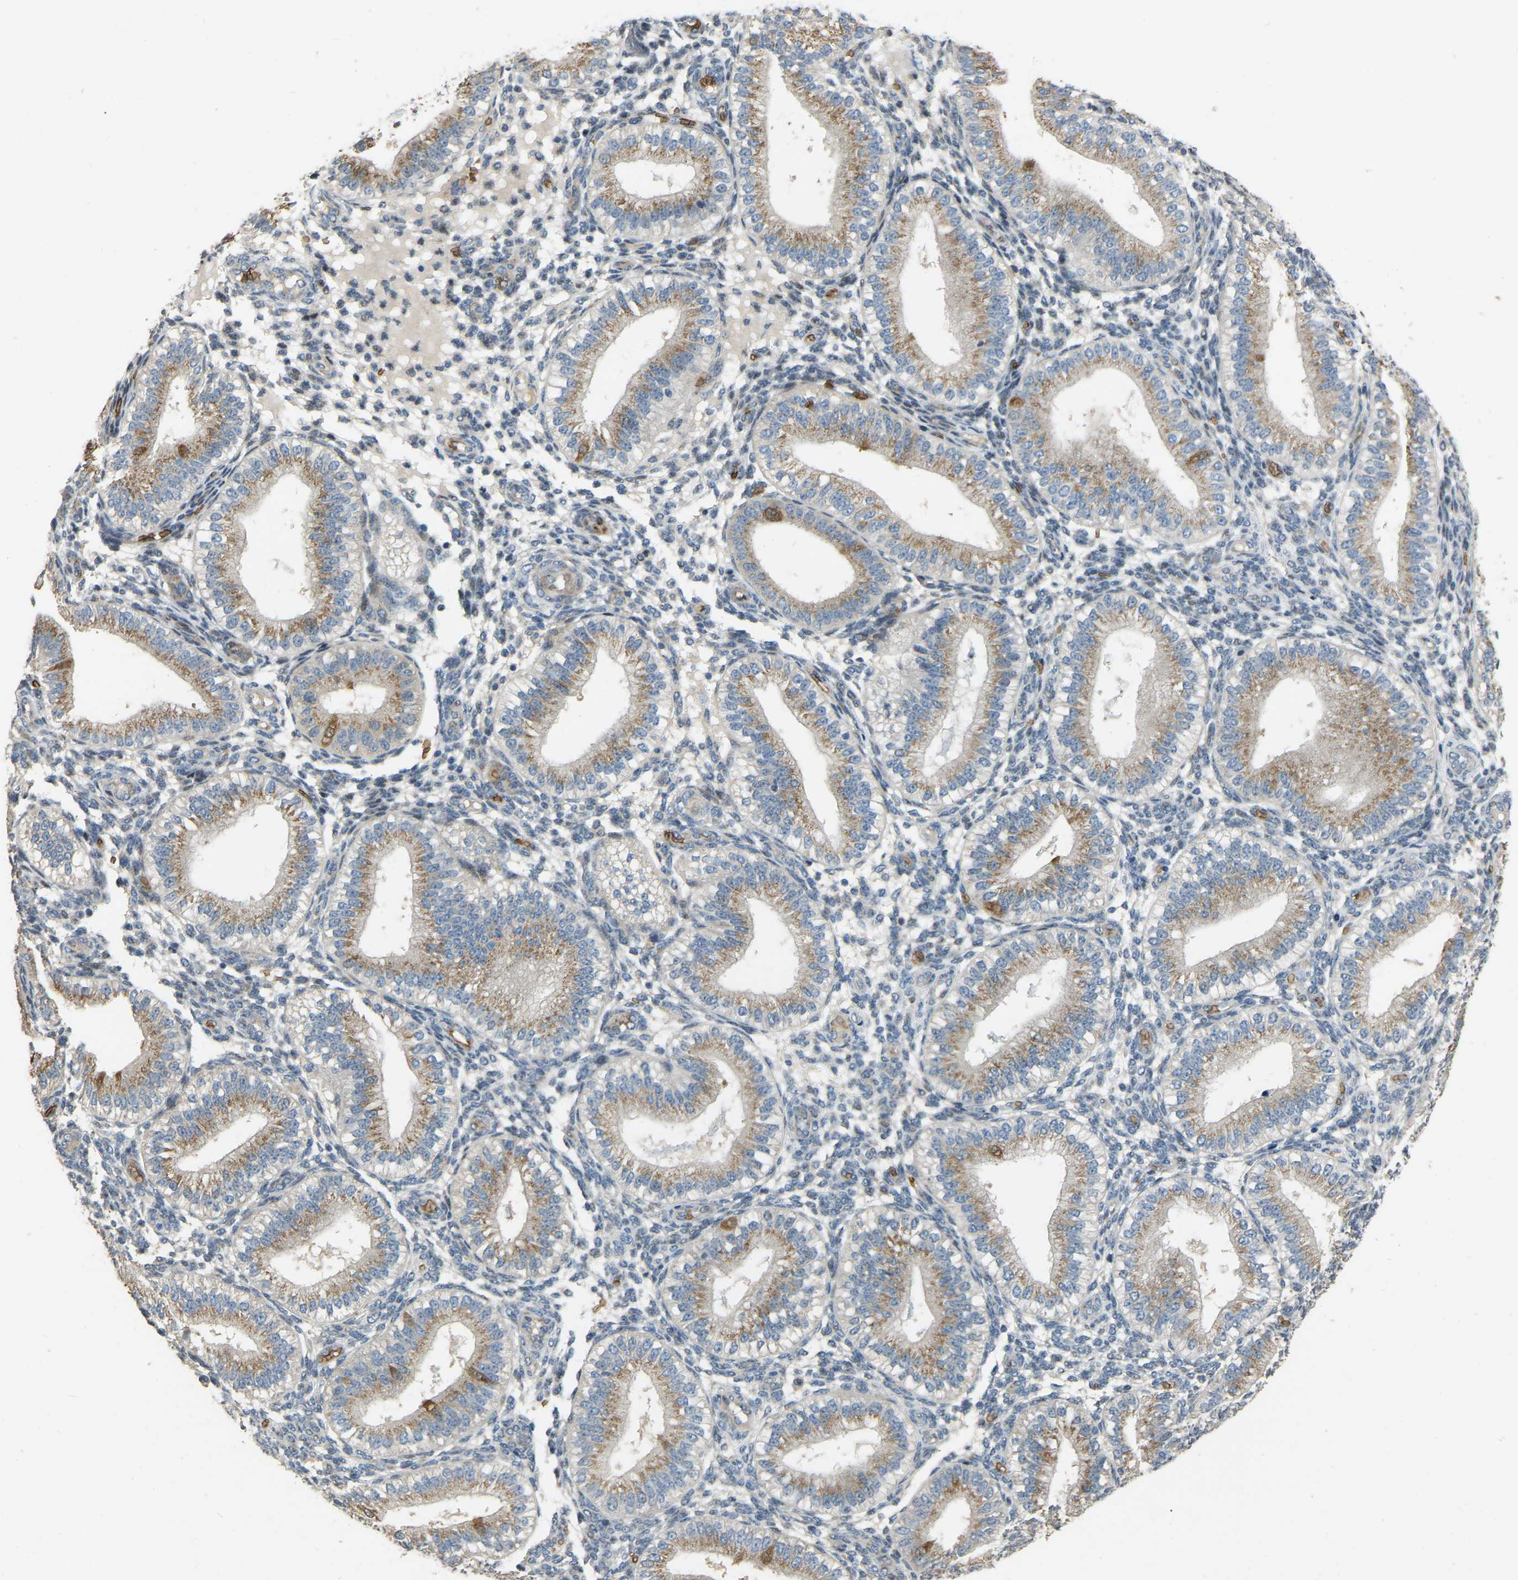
{"staining": {"intensity": "negative", "quantity": "none", "location": "none"}, "tissue": "endometrium", "cell_type": "Cells in endometrial stroma", "image_type": "normal", "snomed": [{"axis": "morphology", "description": "Normal tissue, NOS"}, {"axis": "topography", "description": "Endometrium"}], "caption": "The immunohistochemistry (IHC) histopathology image has no significant positivity in cells in endometrial stroma of endometrium.", "gene": "CFAP298", "patient": {"sex": "female", "age": 39}}